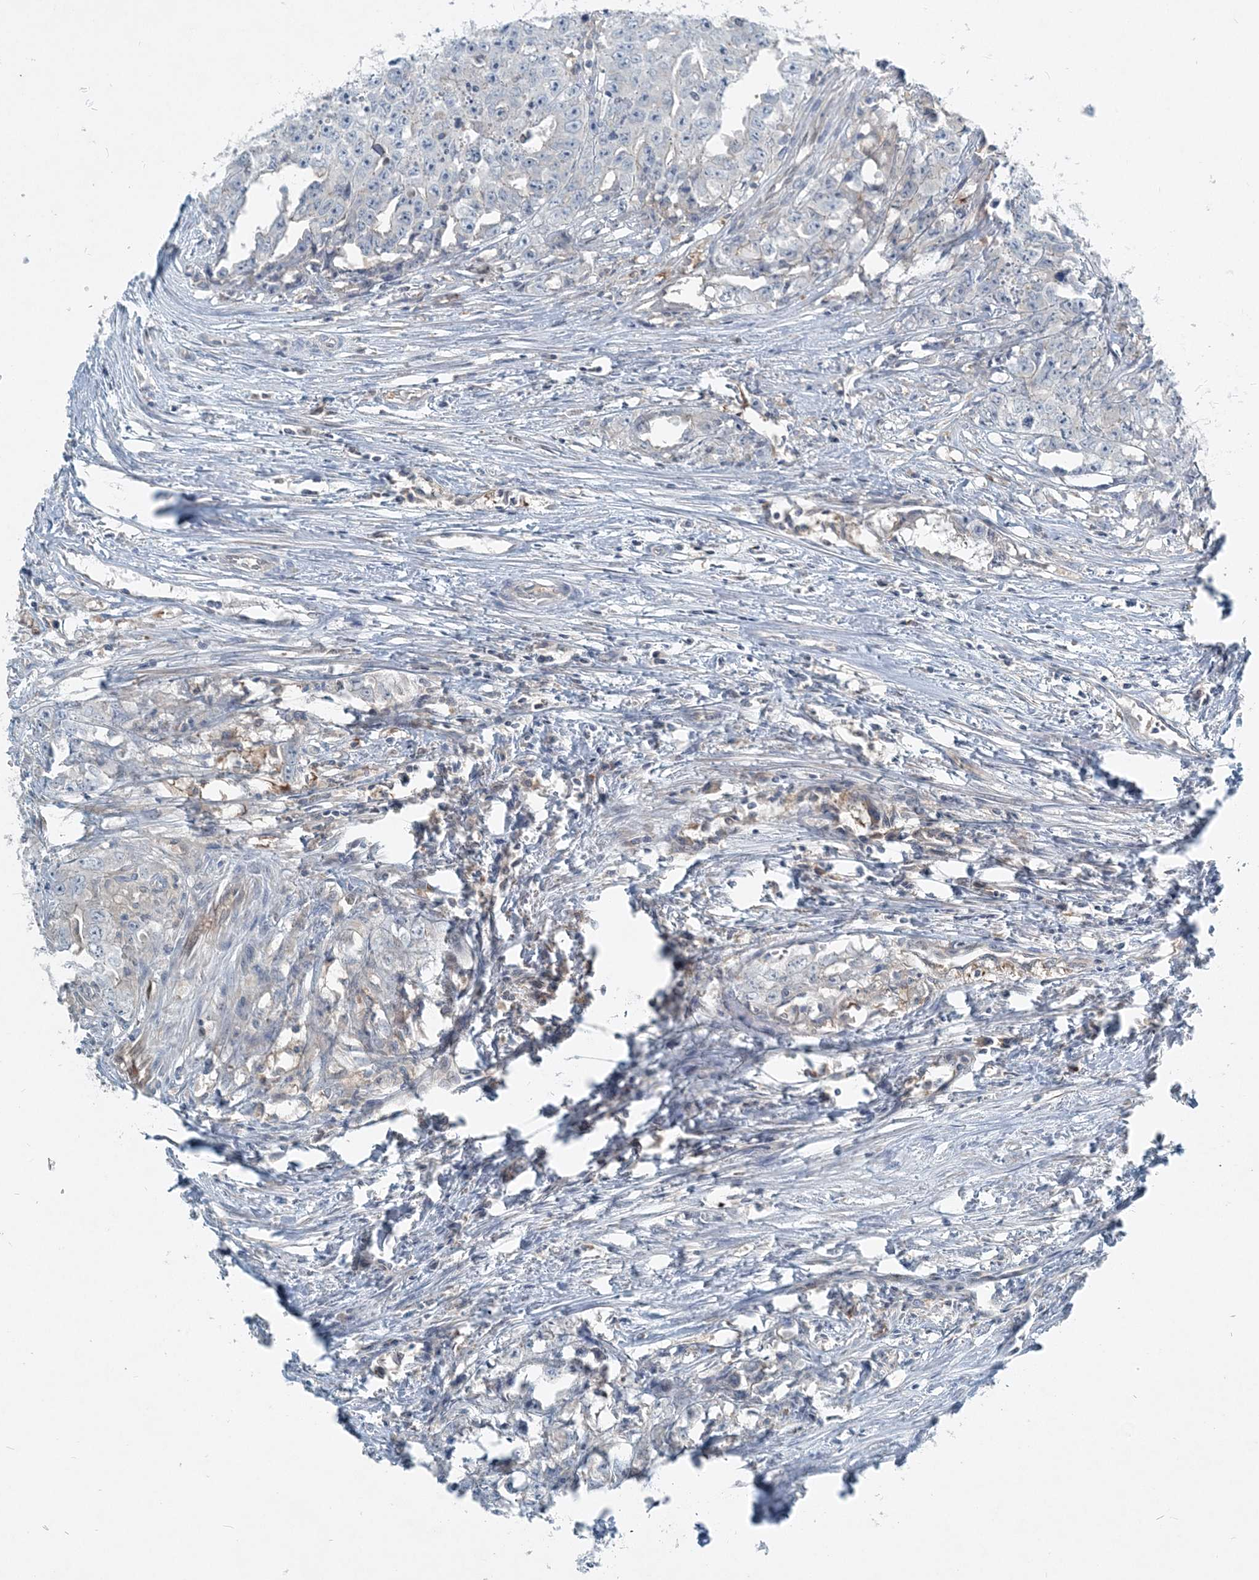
{"staining": {"intensity": "negative", "quantity": "none", "location": "none"}, "tissue": "testis cancer", "cell_type": "Tumor cells", "image_type": "cancer", "snomed": [{"axis": "morphology", "description": "Seminoma, NOS"}, {"axis": "morphology", "description": "Carcinoma, Embryonal, NOS"}, {"axis": "topography", "description": "Testis"}], "caption": "Testis cancer (seminoma) was stained to show a protein in brown. There is no significant positivity in tumor cells.", "gene": "ARMH1", "patient": {"sex": "male", "age": 43}}